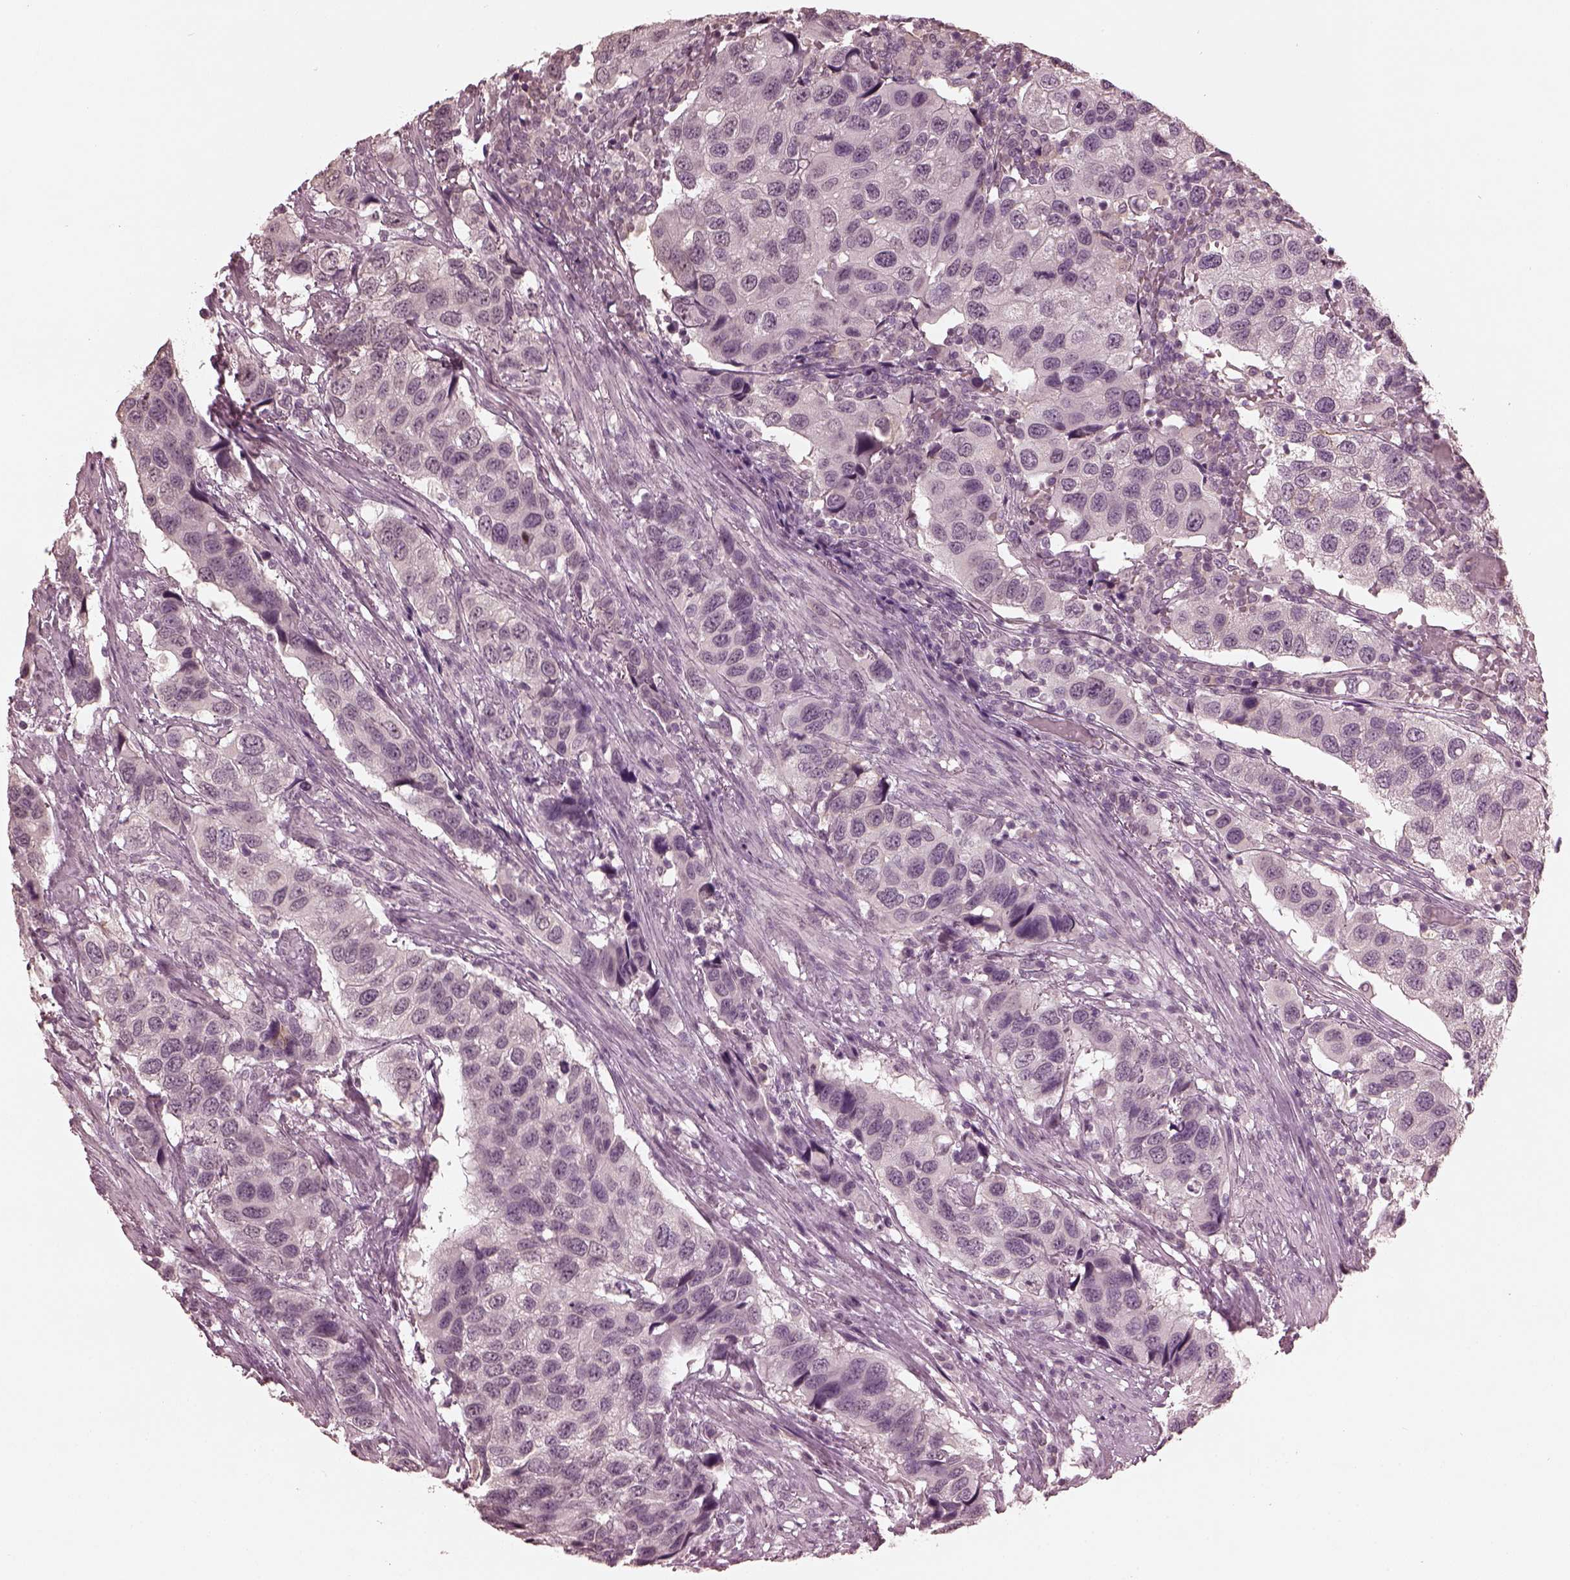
{"staining": {"intensity": "negative", "quantity": "none", "location": "none"}, "tissue": "urothelial cancer", "cell_type": "Tumor cells", "image_type": "cancer", "snomed": [{"axis": "morphology", "description": "Urothelial carcinoma, High grade"}, {"axis": "topography", "description": "Urinary bladder"}], "caption": "Protein analysis of high-grade urothelial carcinoma shows no significant positivity in tumor cells.", "gene": "KRT79", "patient": {"sex": "male", "age": 79}}